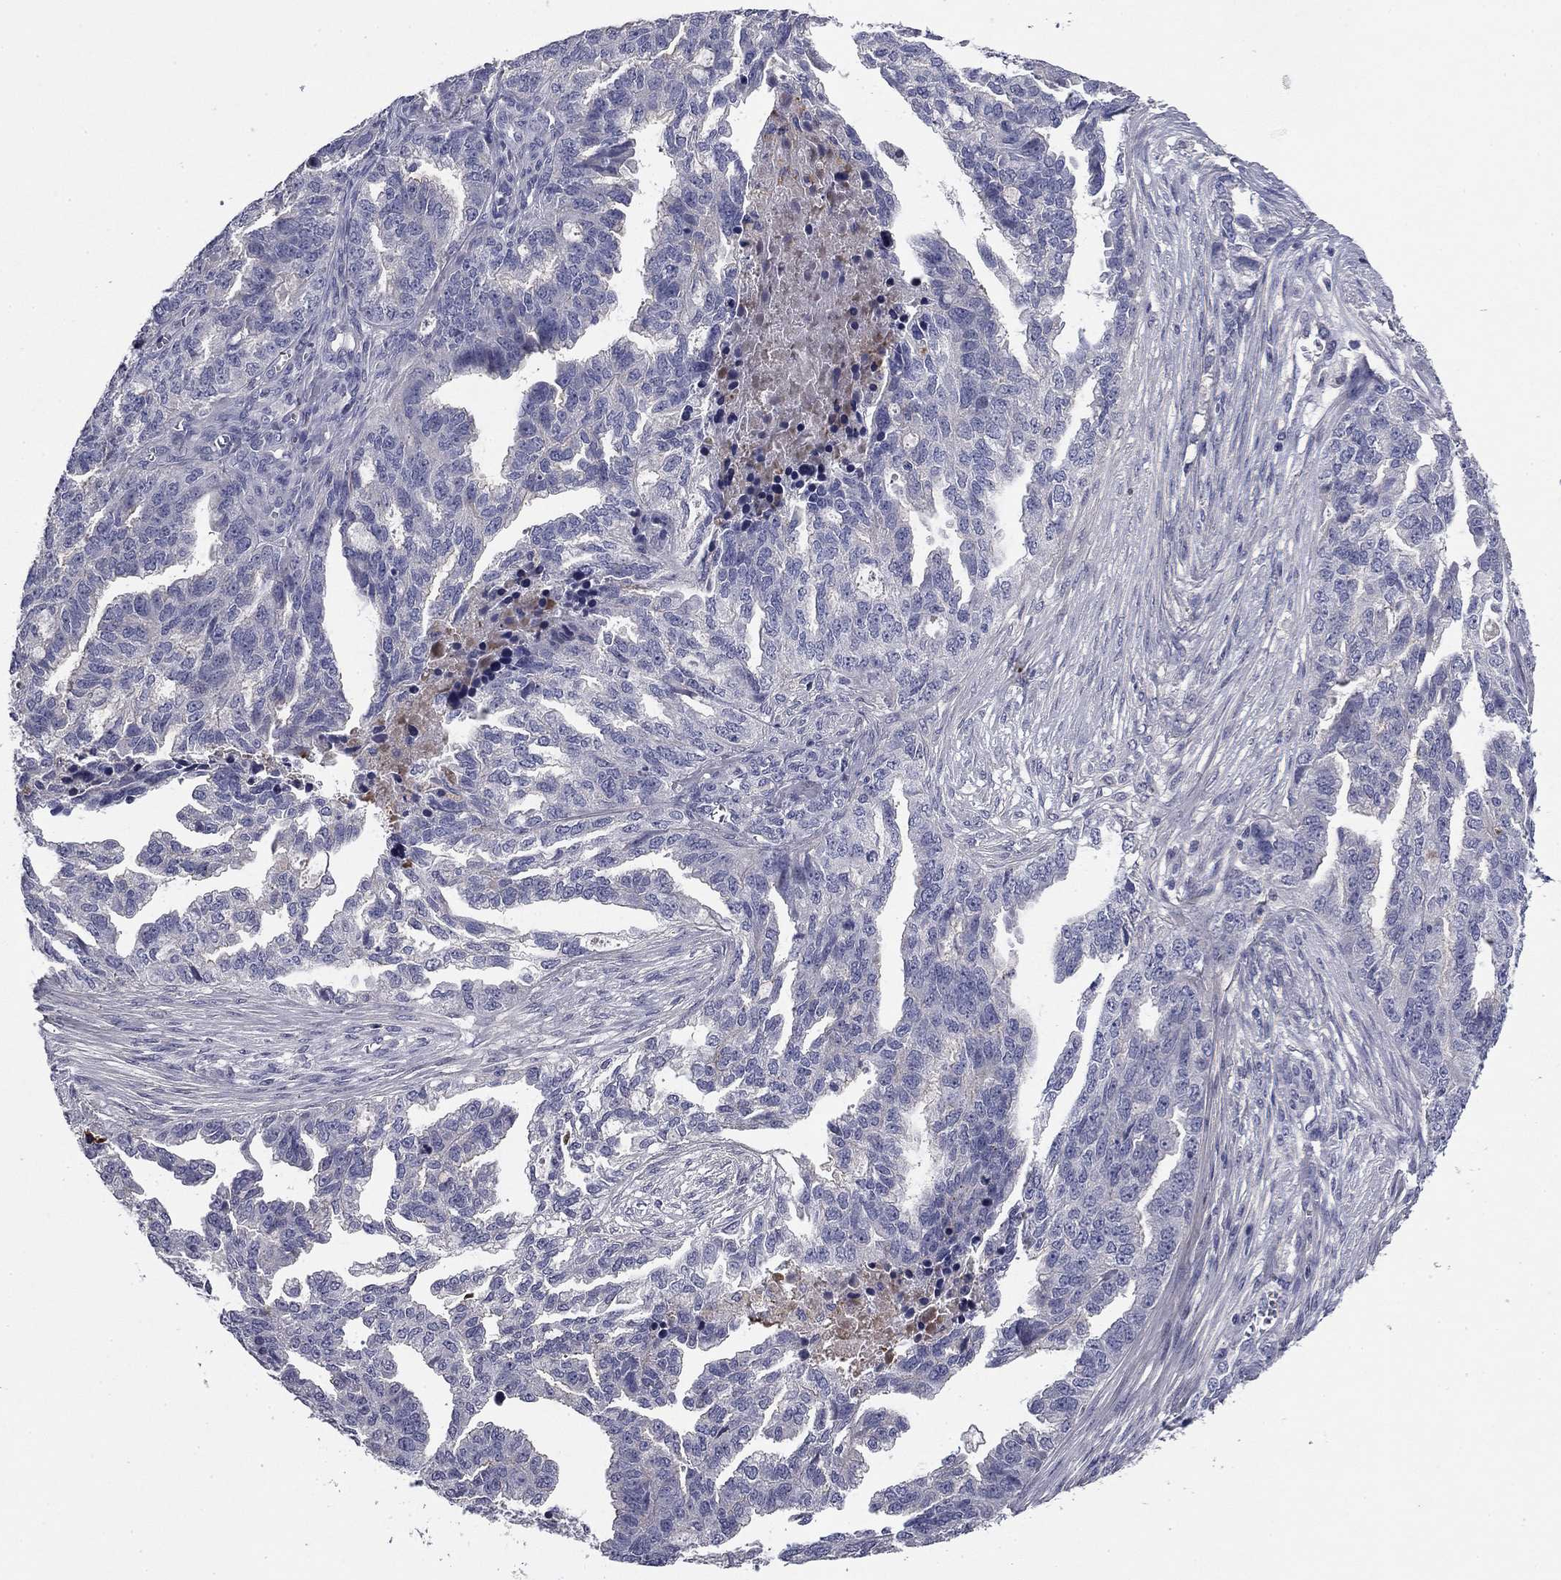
{"staining": {"intensity": "negative", "quantity": "none", "location": "none"}, "tissue": "ovarian cancer", "cell_type": "Tumor cells", "image_type": "cancer", "snomed": [{"axis": "morphology", "description": "Cystadenocarcinoma, serous, NOS"}, {"axis": "topography", "description": "Ovary"}], "caption": "Immunohistochemical staining of human ovarian serous cystadenocarcinoma demonstrates no significant expression in tumor cells.", "gene": "COL2A1", "patient": {"sex": "female", "age": 51}}